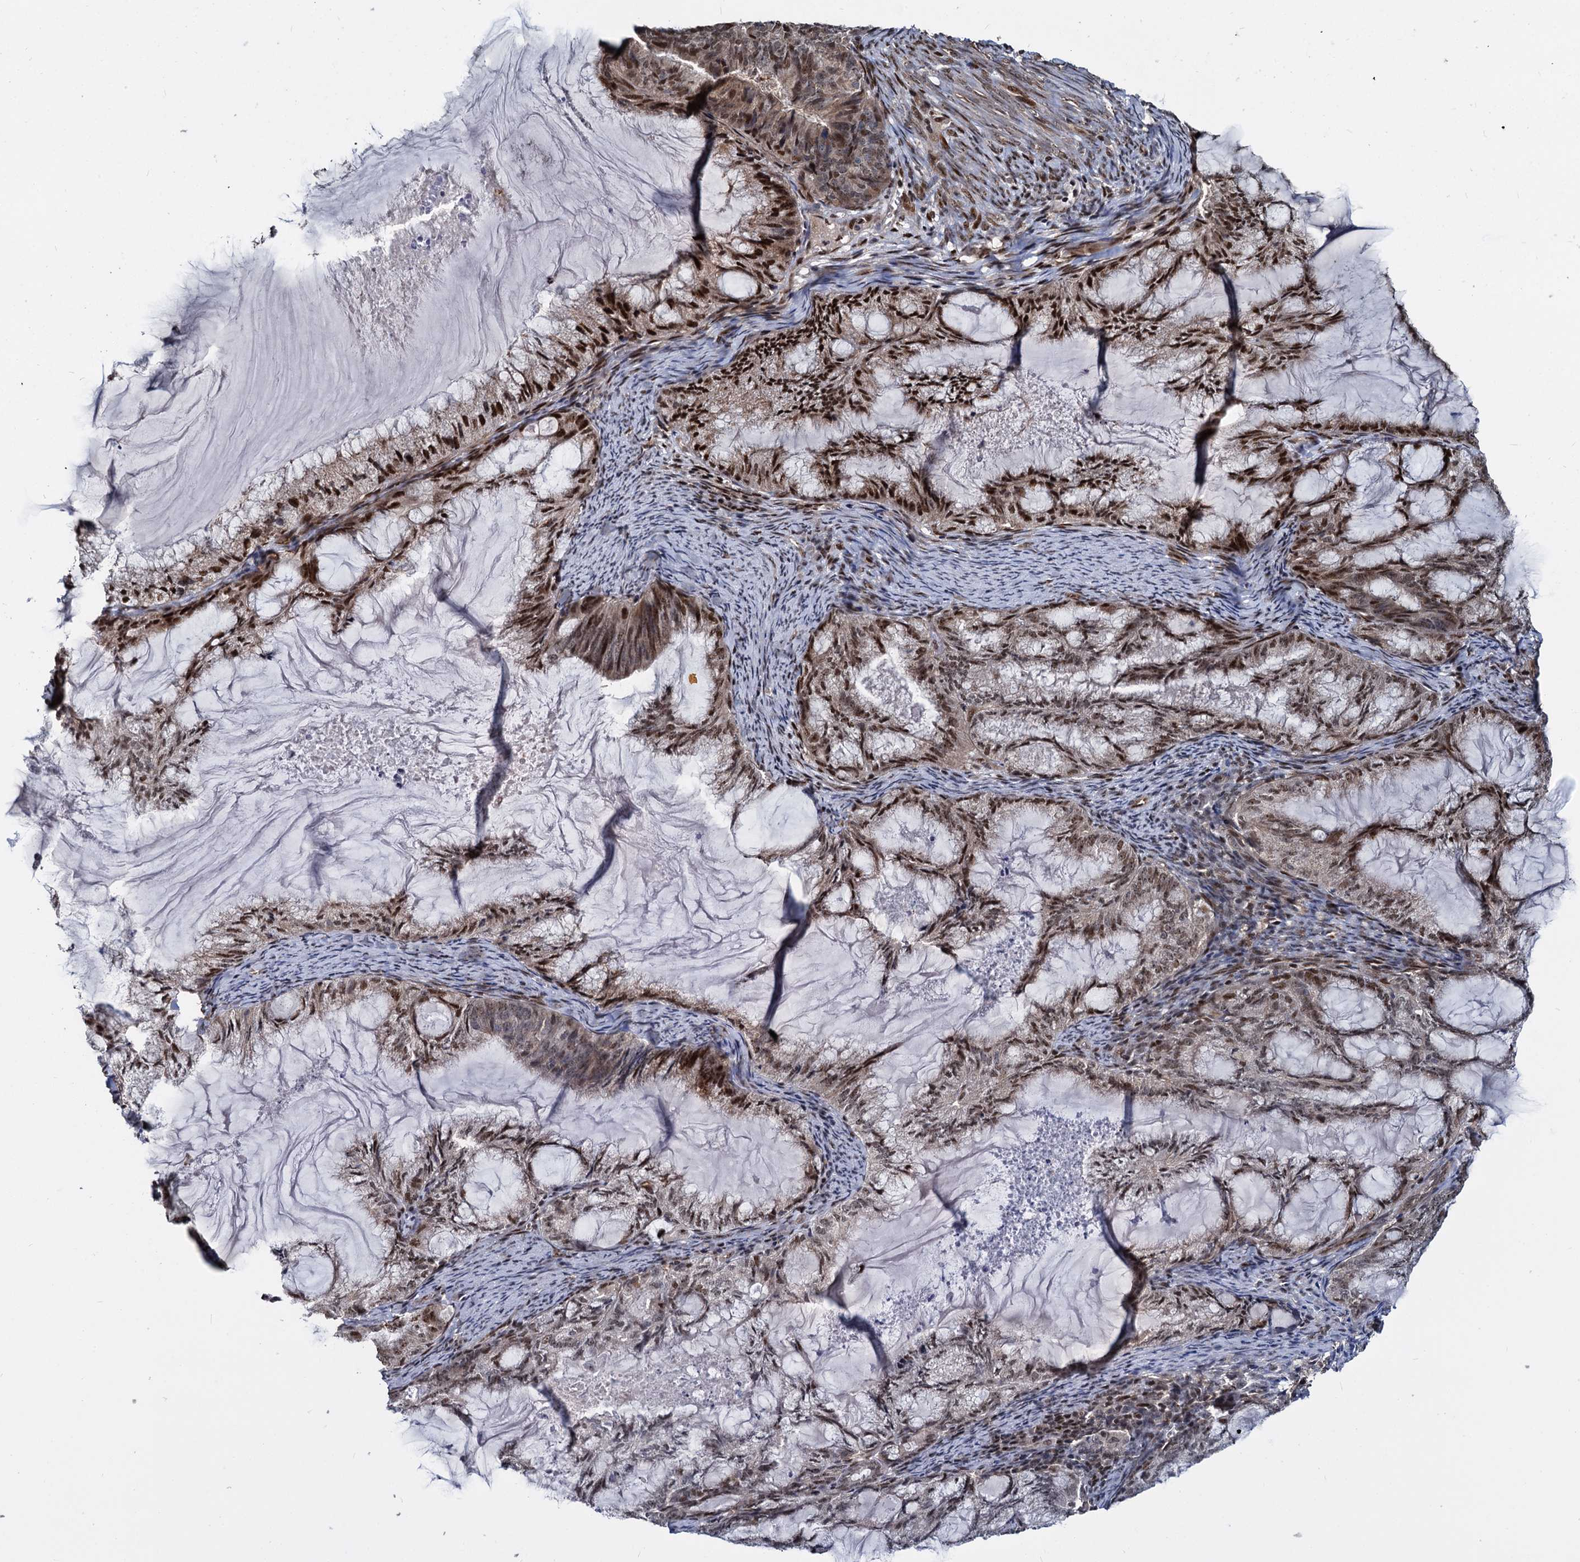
{"staining": {"intensity": "moderate", "quantity": ">75%", "location": "nuclear"}, "tissue": "endometrial cancer", "cell_type": "Tumor cells", "image_type": "cancer", "snomed": [{"axis": "morphology", "description": "Adenocarcinoma, NOS"}, {"axis": "topography", "description": "Endometrium"}], "caption": "A brown stain highlights moderate nuclear positivity of a protein in human endometrial adenocarcinoma tumor cells. Immunohistochemistry (ihc) stains the protein of interest in brown and the nuclei are stained blue.", "gene": "UBLCP1", "patient": {"sex": "female", "age": 86}}